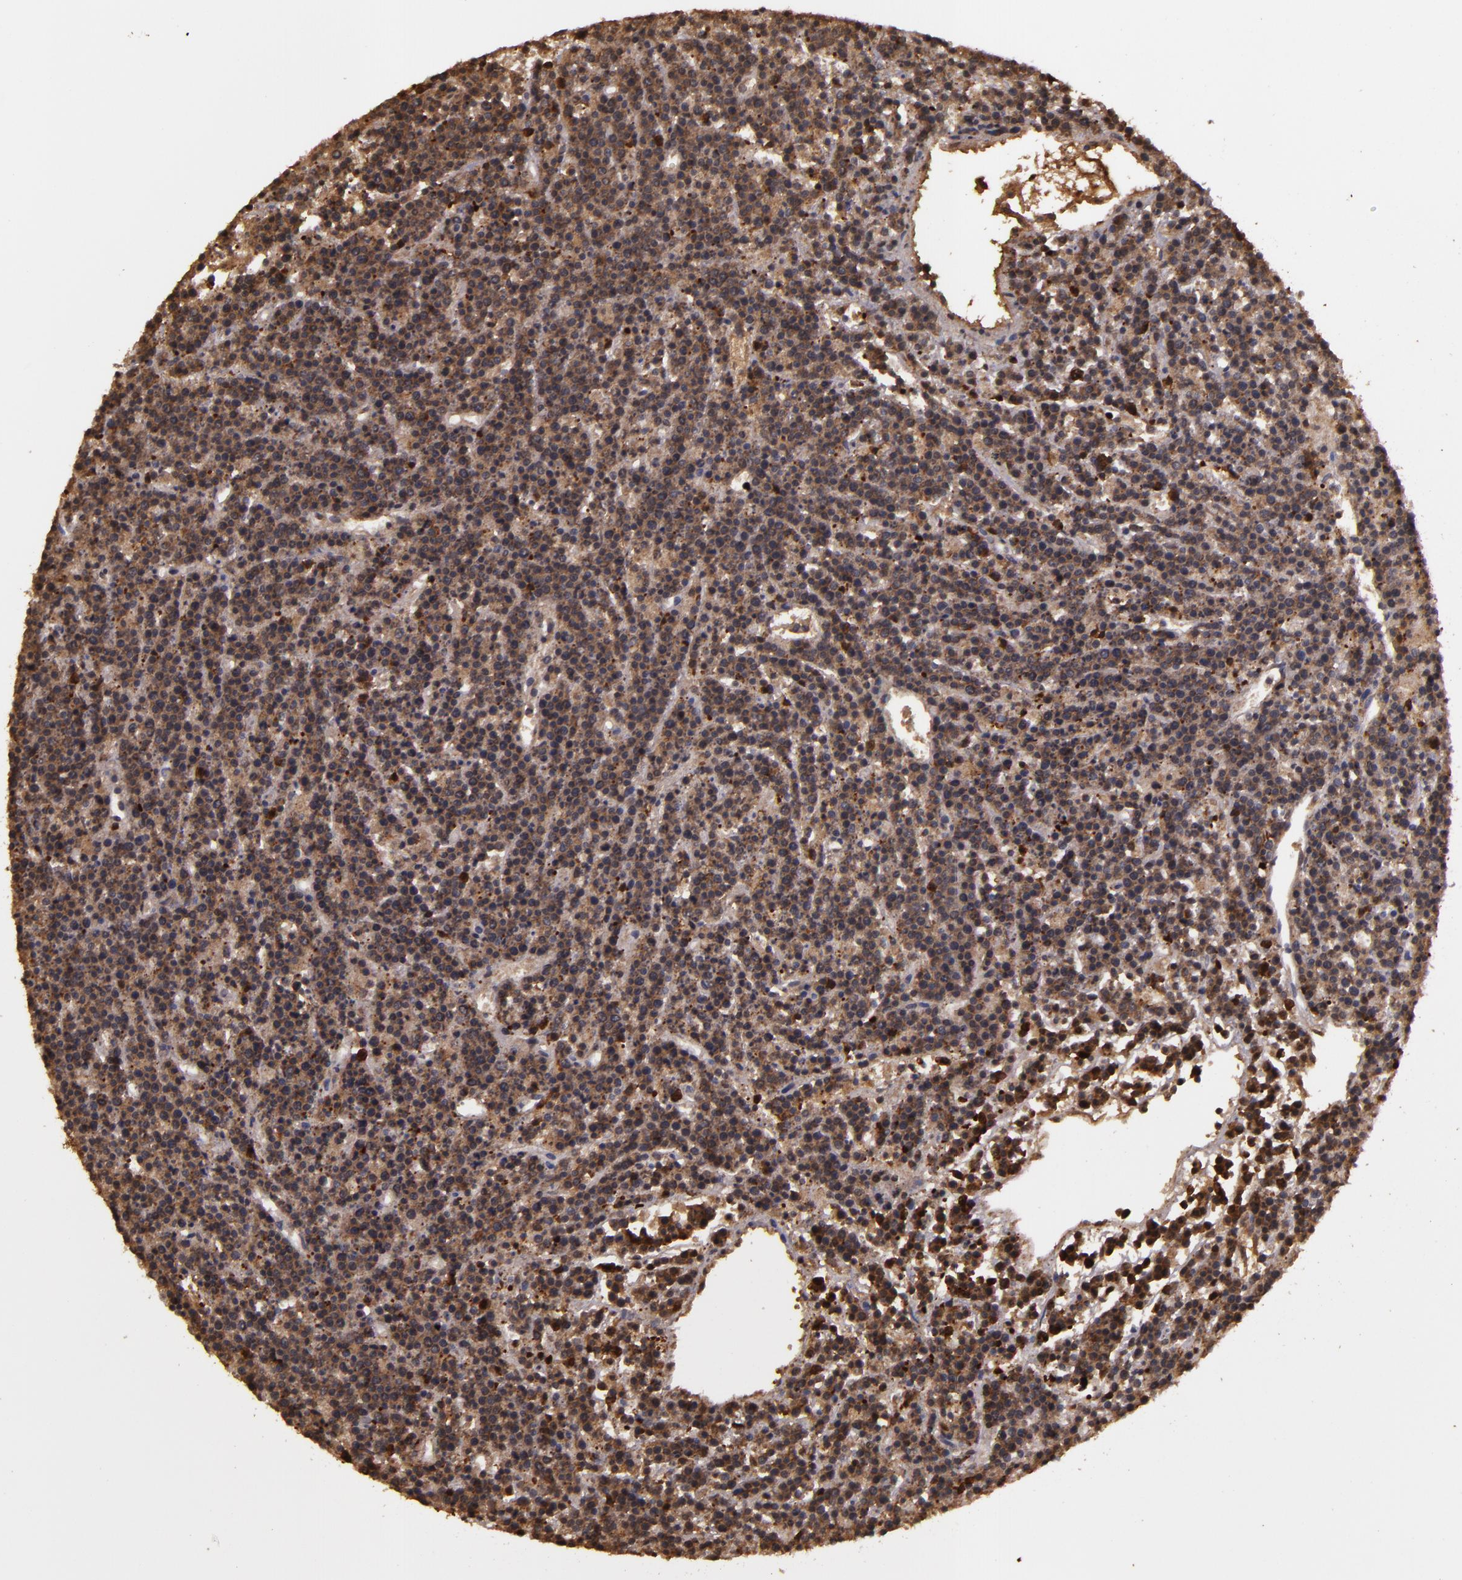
{"staining": {"intensity": "strong", "quantity": ">75%", "location": "cytoplasmic/membranous"}, "tissue": "lymphoma", "cell_type": "Tumor cells", "image_type": "cancer", "snomed": [{"axis": "morphology", "description": "Malignant lymphoma, non-Hodgkin's type, High grade"}, {"axis": "topography", "description": "Ovary"}], "caption": "Lymphoma was stained to show a protein in brown. There is high levels of strong cytoplasmic/membranous expression in approximately >75% of tumor cells.", "gene": "SLC9A3R1", "patient": {"sex": "female", "age": 56}}